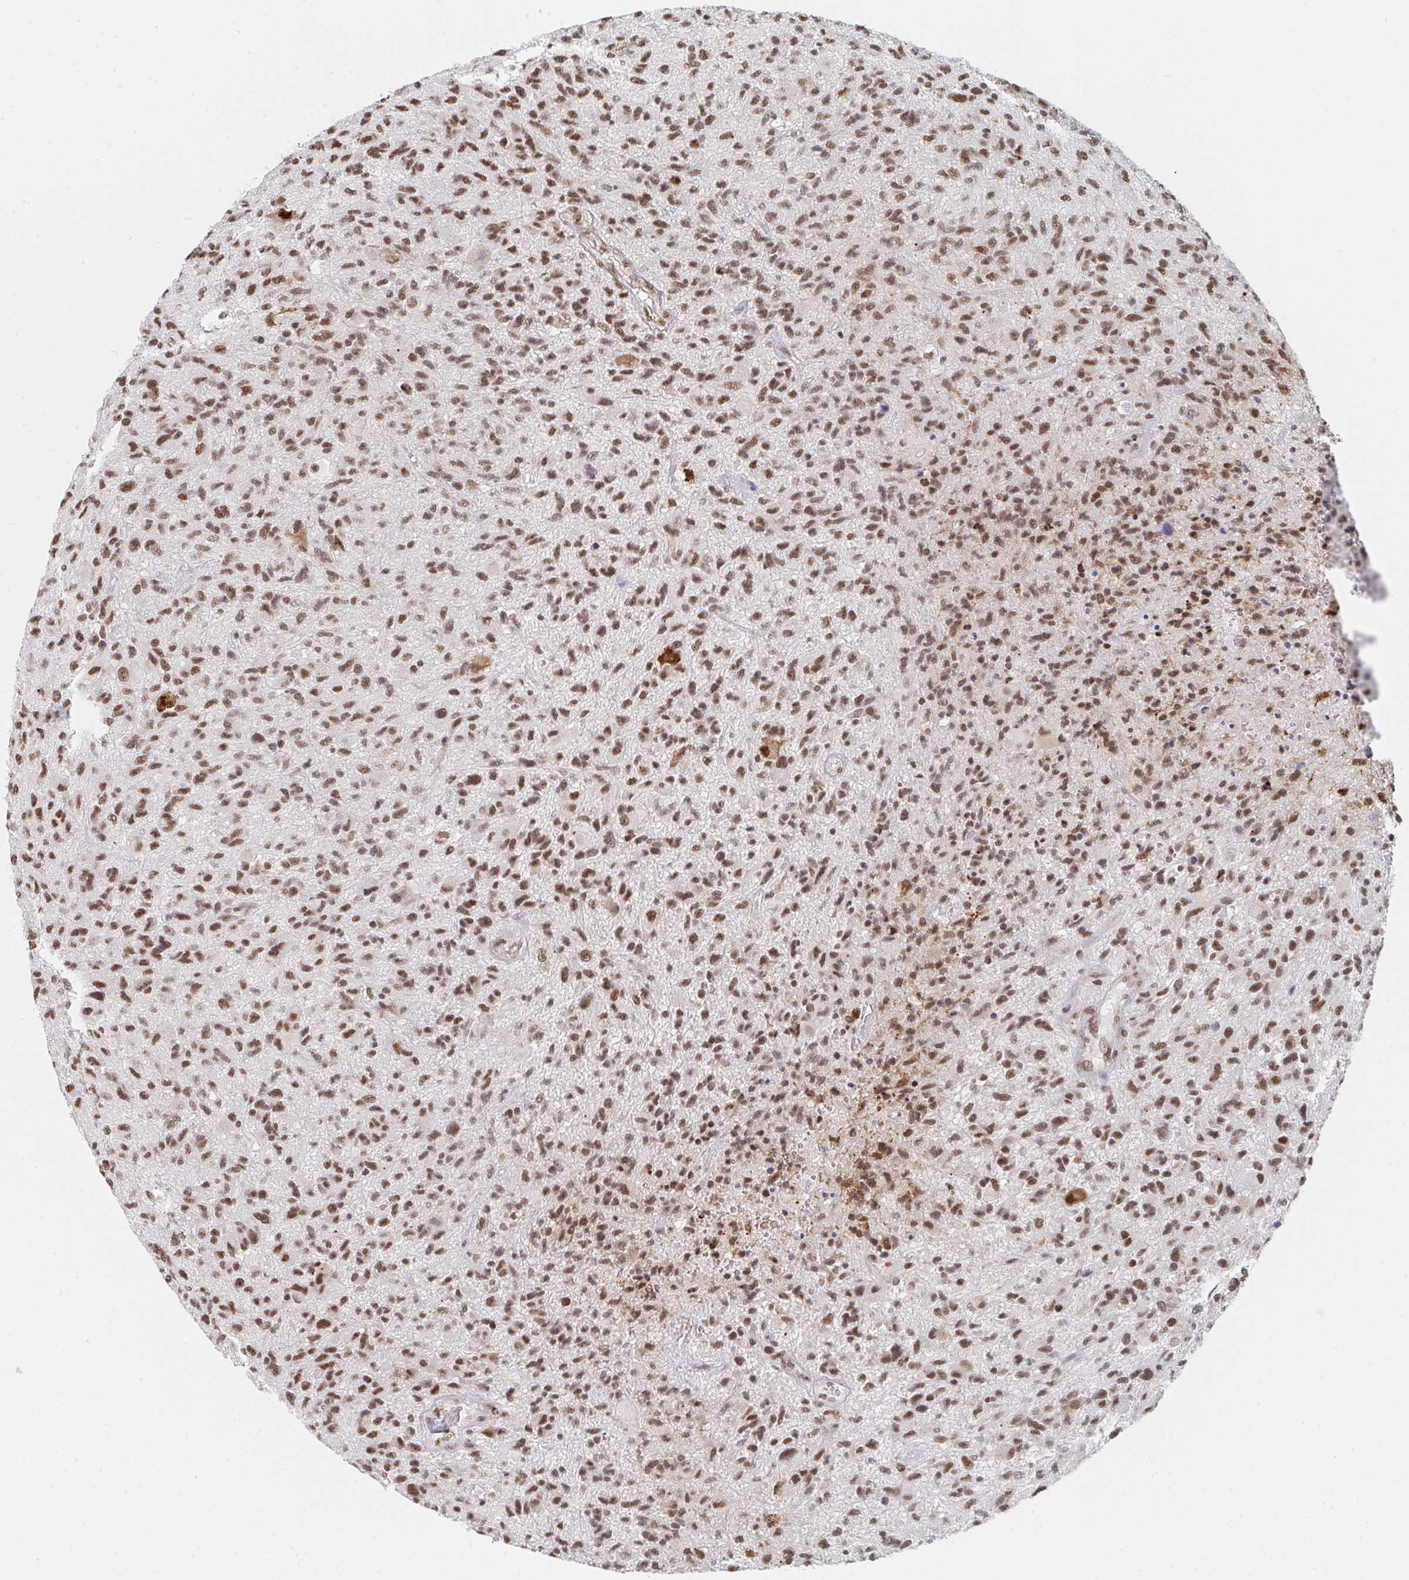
{"staining": {"intensity": "moderate", "quantity": ">75%", "location": "nuclear"}, "tissue": "glioma", "cell_type": "Tumor cells", "image_type": "cancer", "snomed": [{"axis": "morphology", "description": "Glioma, malignant, High grade"}, {"axis": "topography", "description": "Brain"}], "caption": "A photomicrograph showing moderate nuclear staining in approximately >75% of tumor cells in glioma, as visualized by brown immunohistochemical staining.", "gene": "MBNL1", "patient": {"sex": "male", "age": 47}}